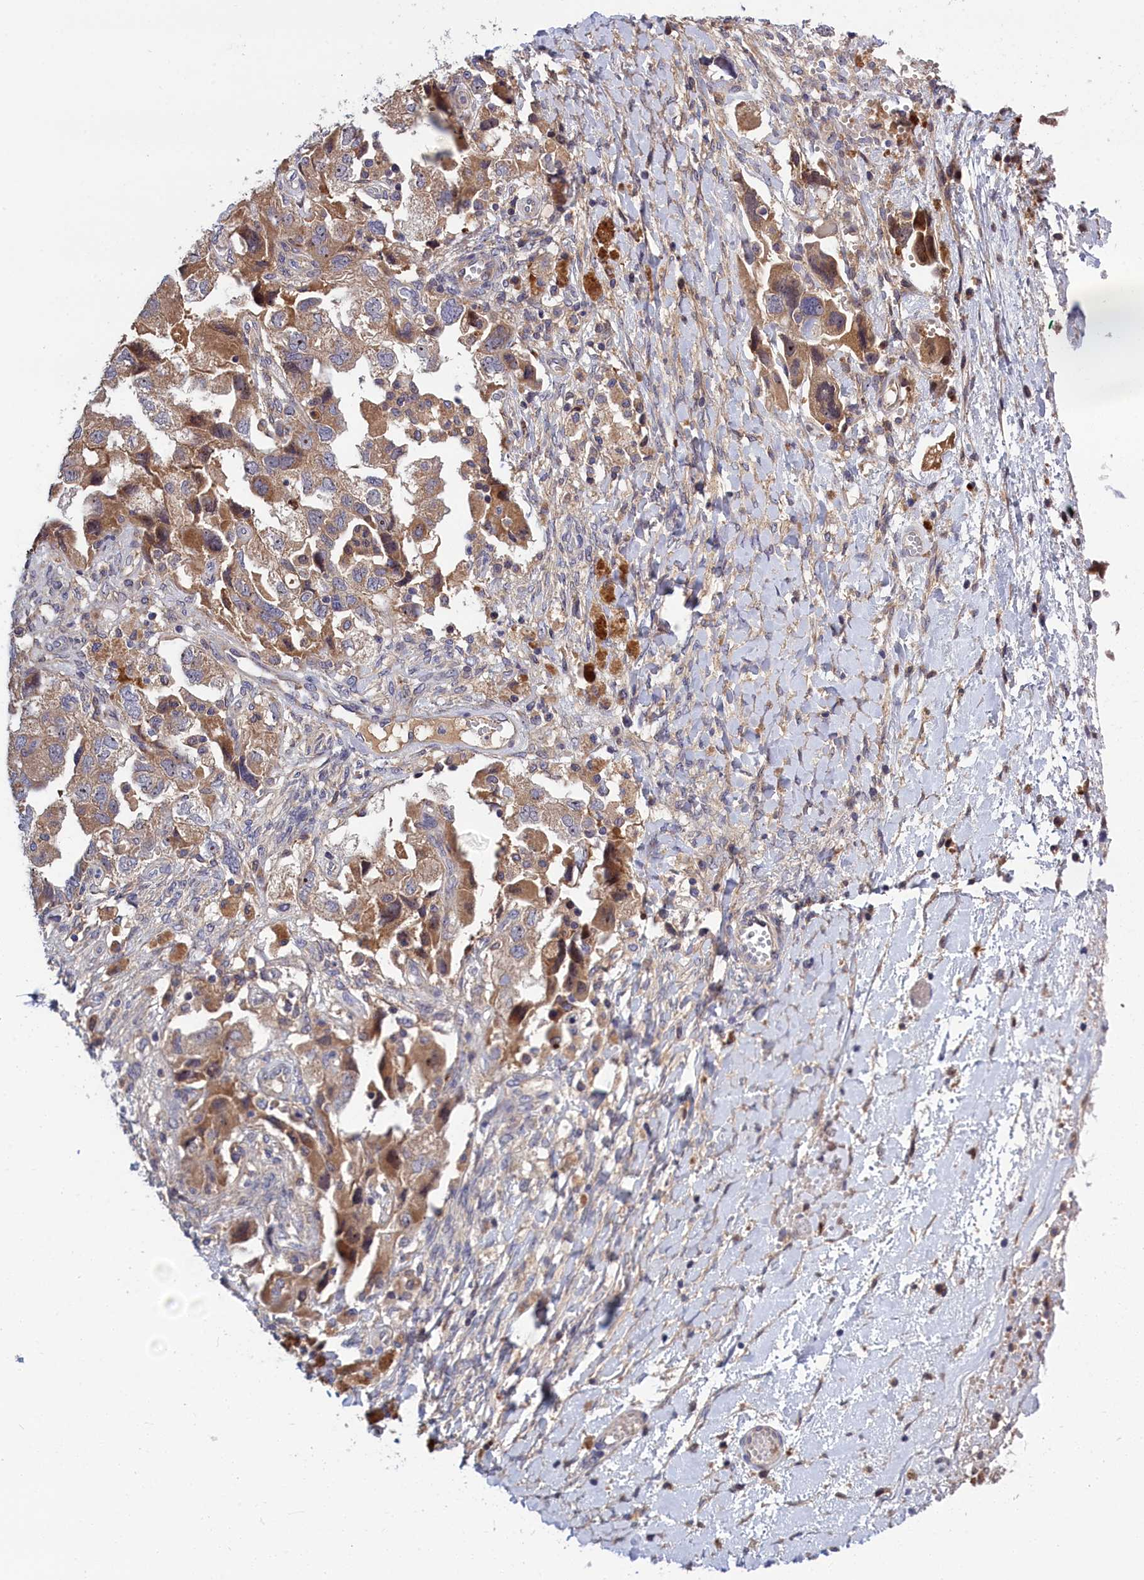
{"staining": {"intensity": "moderate", "quantity": ">75%", "location": "cytoplasmic/membranous"}, "tissue": "ovarian cancer", "cell_type": "Tumor cells", "image_type": "cancer", "snomed": [{"axis": "morphology", "description": "Carcinoma, NOS"}, {"axis": "morphology", "description": "Cystadenocarcinoma, serous, NOS"}, {"axis": "topography", "description": "Ovary"}], "caption": "Ovarian cancer stained for a protein (brown) demonstrates moderate cytoplasmic/membranous positive staining in about >75% of tumor cells.", "gene": "CRACD", "patient": {"sex": "female", "age": 69}}